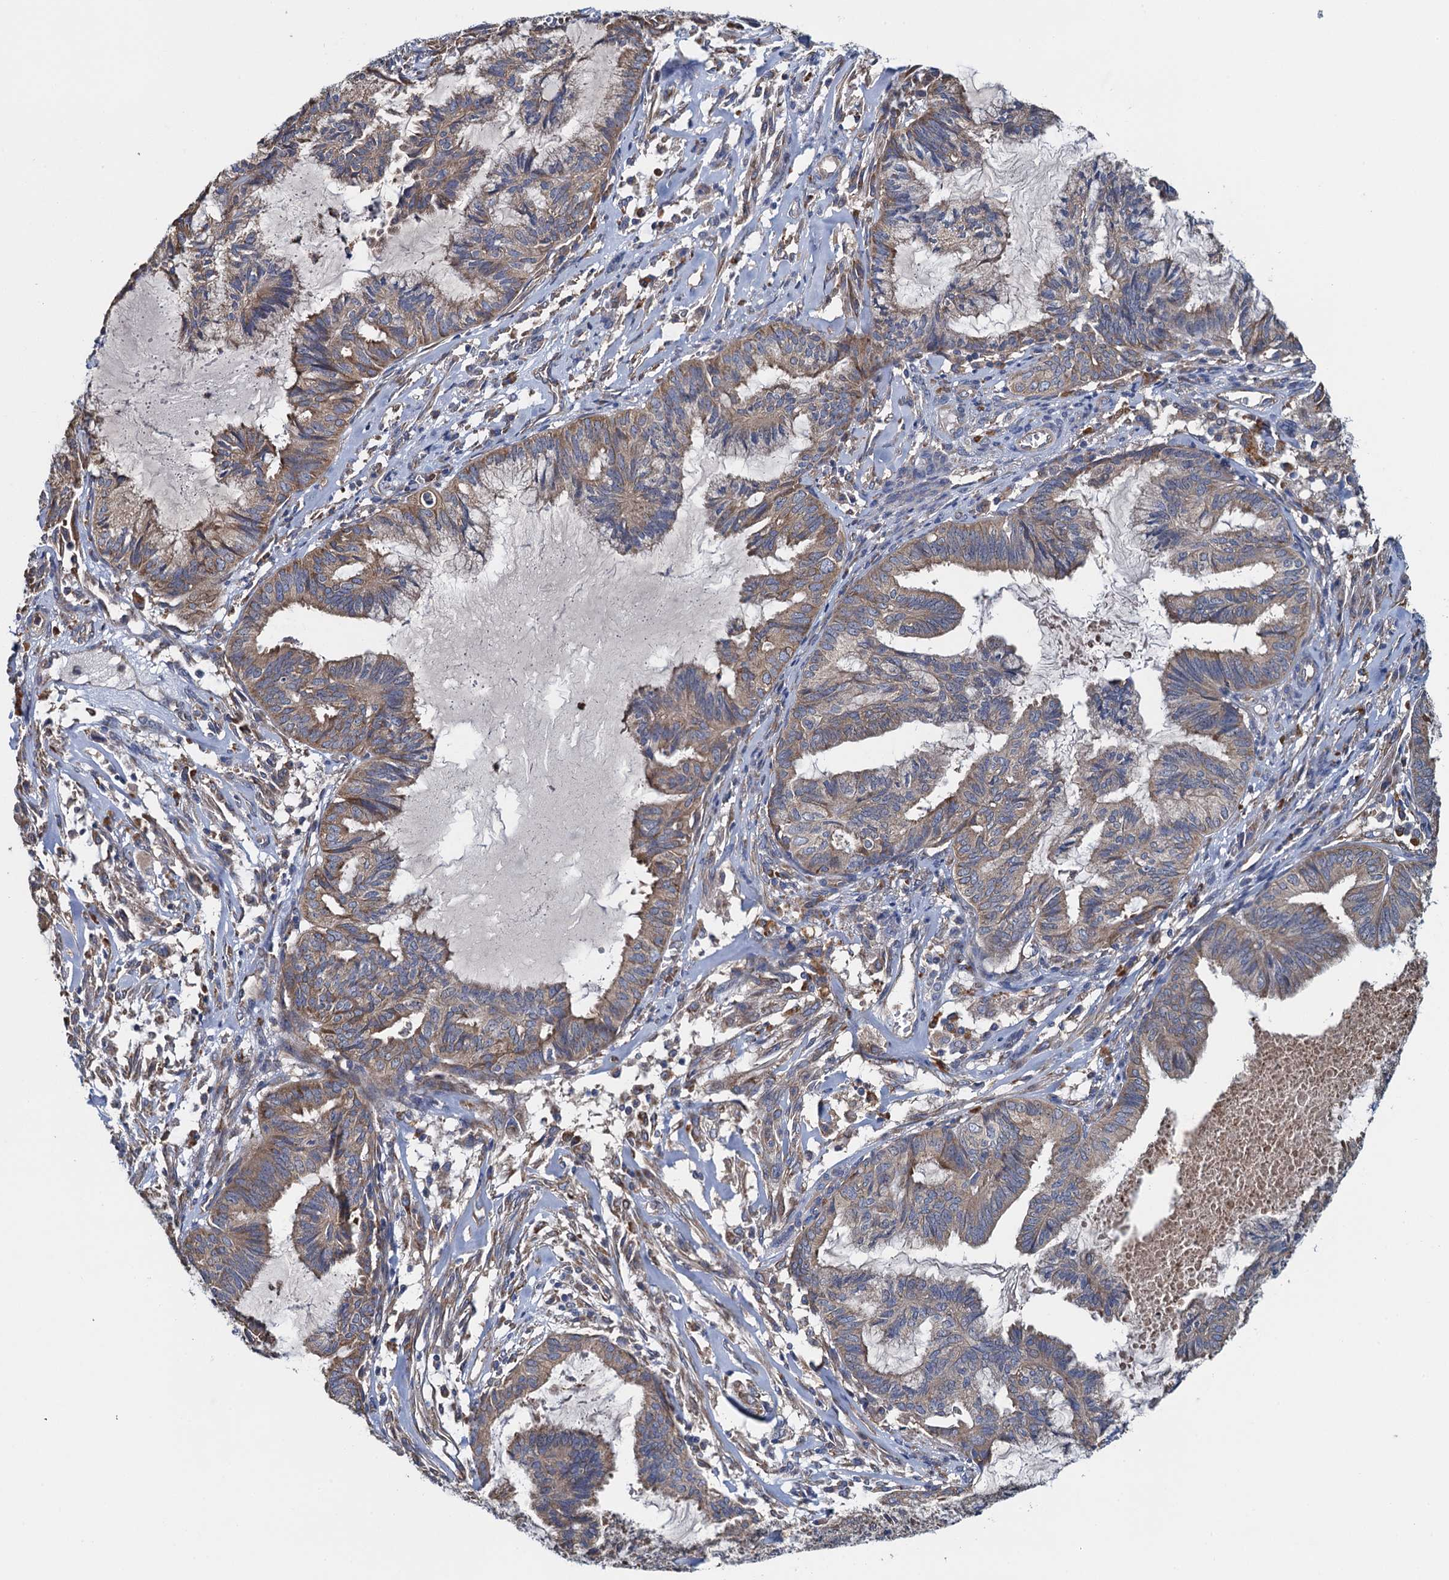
{"staining": {"intensity": "moderate", "quantity": "25%-75%", "location": "cytoplasmic/membranous"}, "tissue": "endometrial cancer", "cell_type": "Tumor cells", "image_type": "cancer", "snomed": [{"axis": "morphology", "description": "Adenocarcinoma, NOS"}, {"axis": "topography", "description": "Endometrium"}], "caption": "A medium amount of moderate cytoplasmic/membranous staining is appreciated in approximately 25%-75% of tumor cells in endometrial adenocarcinoma tissue.", "gene": "ADCY9", "patient": {"sex": "female", "age": 86}}